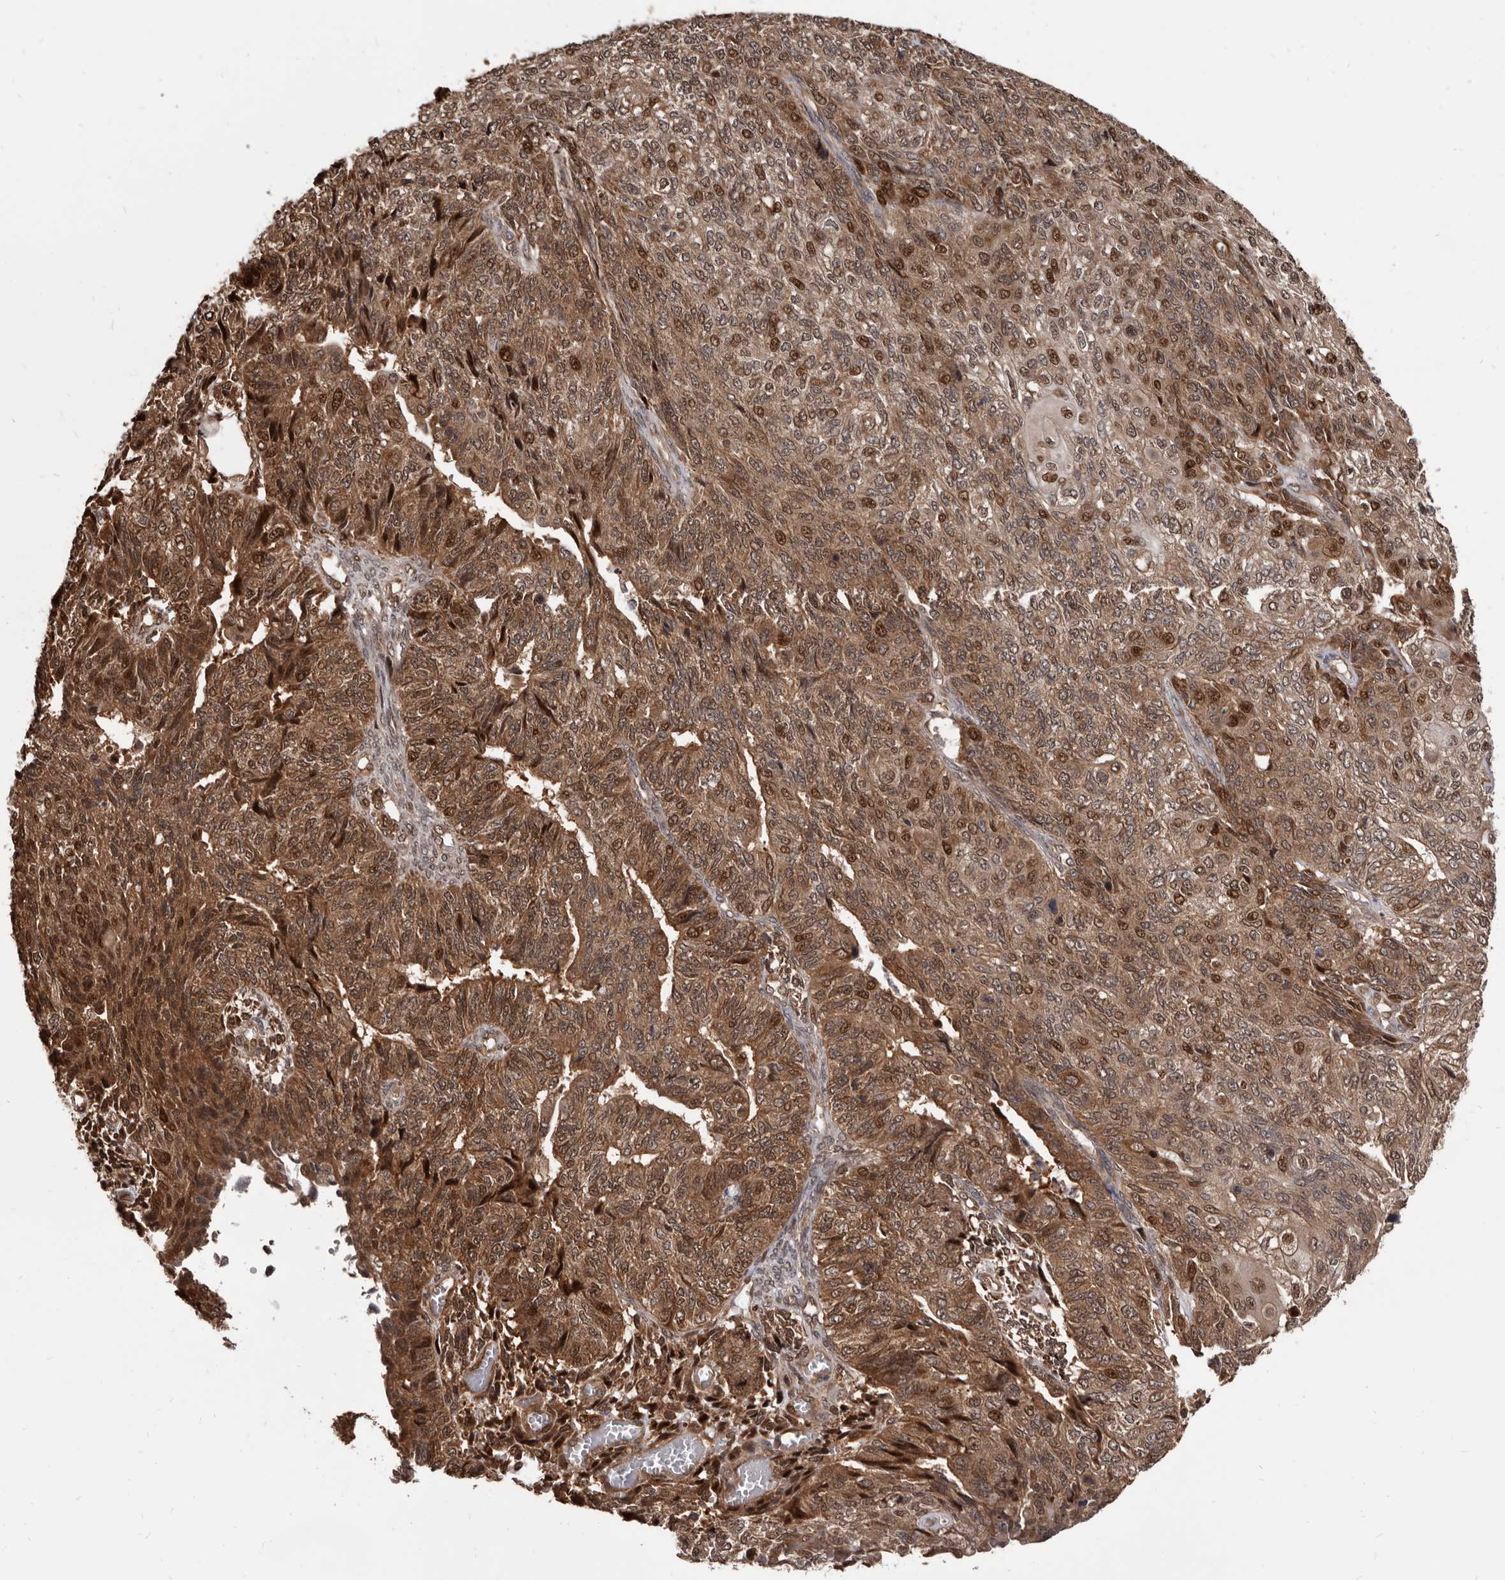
{"staining": {"intensity": "moderate", "quantity": ">75%", "location": "cytoplasmic/membranous,nuclear"}, "tissue": "endometrial cancer", "cell_type": "Tumor cells", "image_type": "cancer", "snomed": [{"axis": "morphology", "description": "Adenocarcinoma, NOS"}, {"axis": "topography", "description": "Endometrium"}], "caption": "About >75% of tumor cells in endometrial cancer (adenocarcinoma) demonstrate moderate cytoplasmic/membranous and nuclear protein staining as visualized by brown immunohistochemical staining.", "gene": "MAP3K14", "patient": {"sex": "female", "age": 32}}